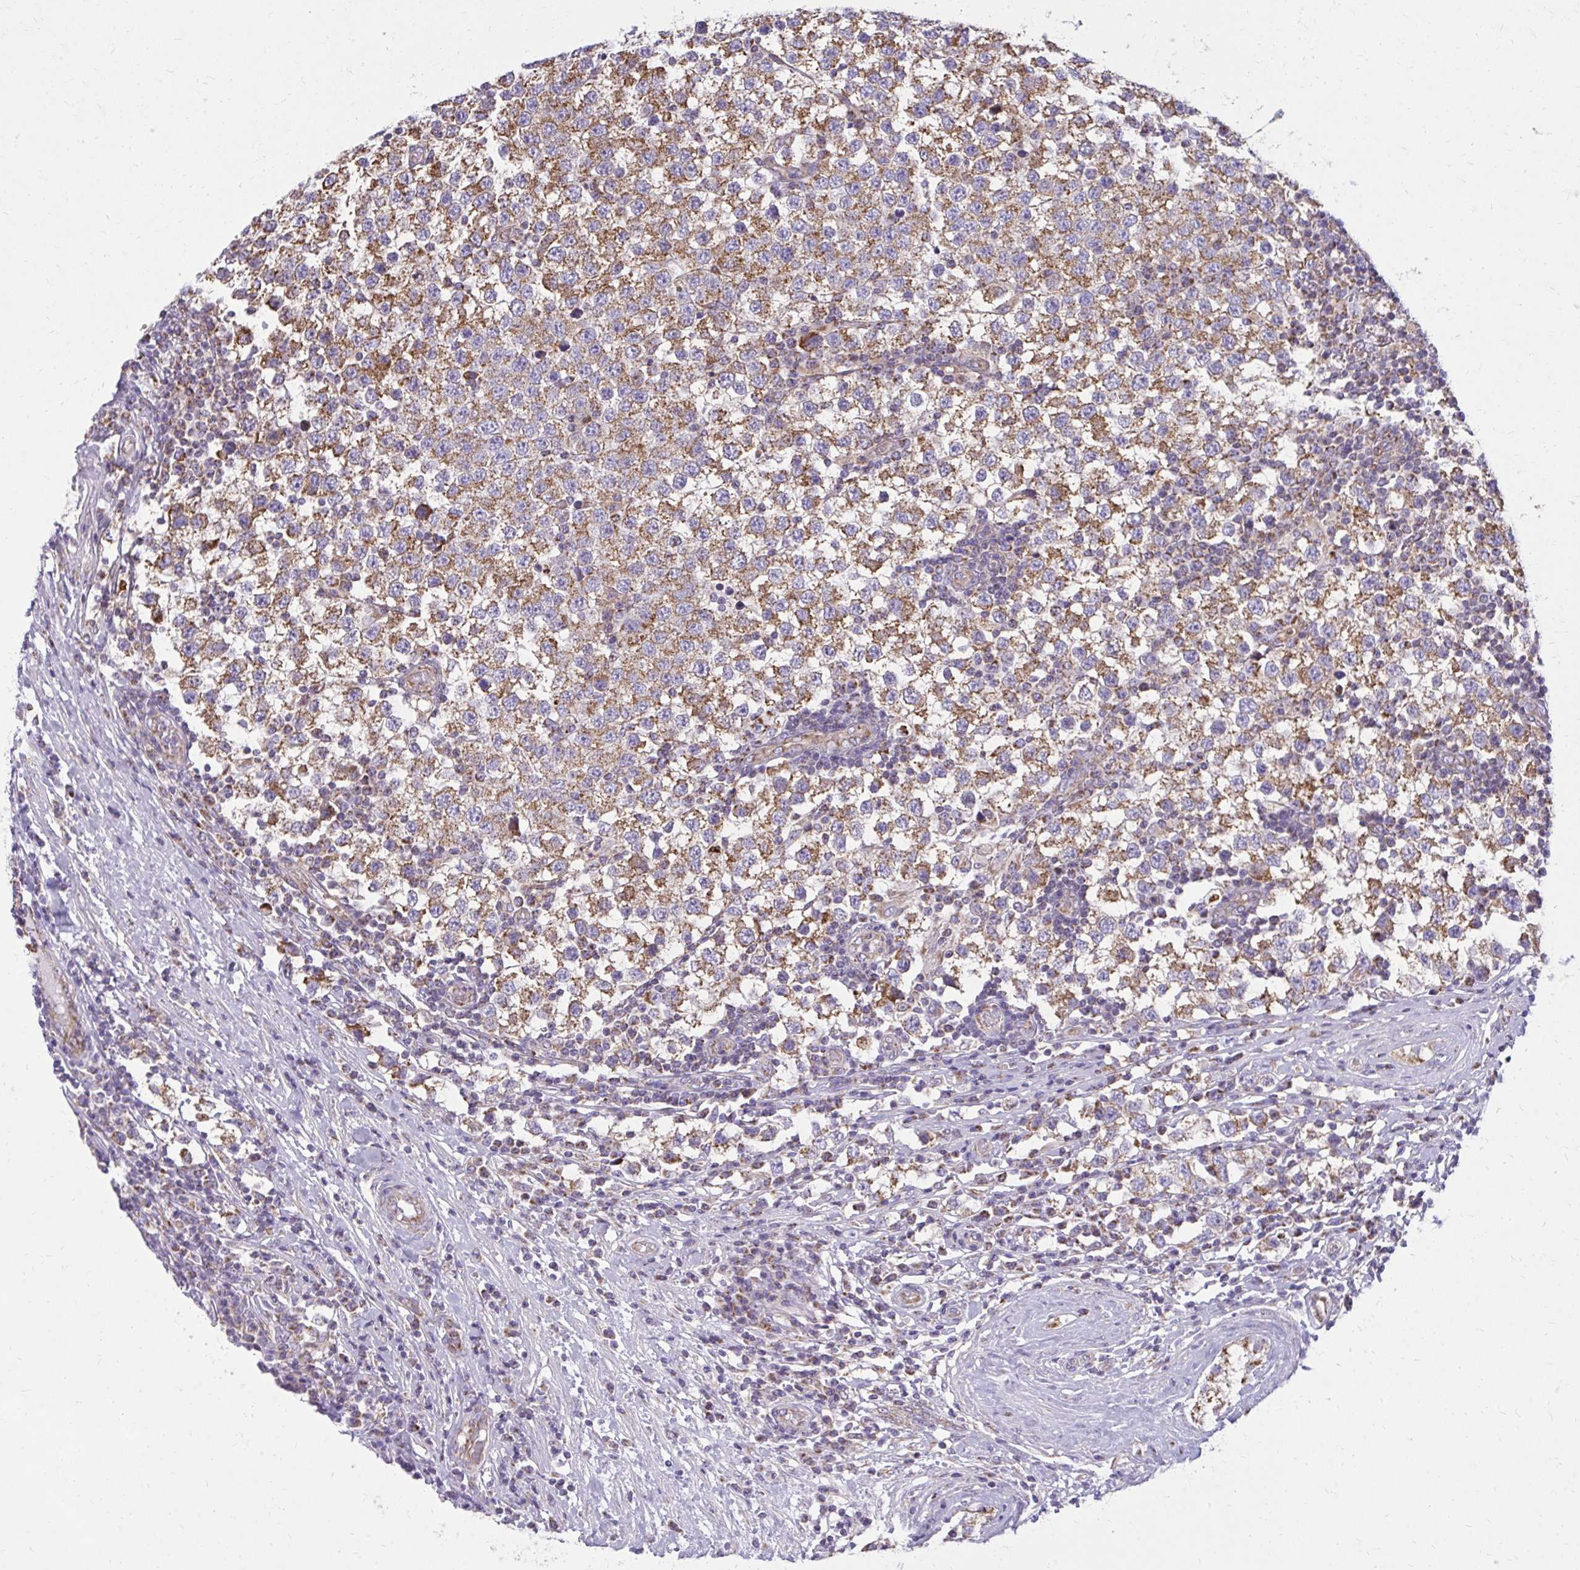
{"staining": {"intensity": "moderate", "quantity": ">75%", "location": "cytoplasmic/membranous"}, "tissue": "testis cancer", "cell_type": "Tumor cells", "image_type": "cancer", "snomed": [{"axis": "morphology", "description": "Seminoma, NOS"}, {"axis": "topography", "description": "Testis"}], "caption": "Protein staining of testis cancer tissue exhibits moderate cytoplasmic/membranous expression in about >75% of tumor cells. (Brightfield microscopy of DAB IHC at high magnification).", "gene": "IFIT1", "patient": {"sex": "male", "age": 34}}